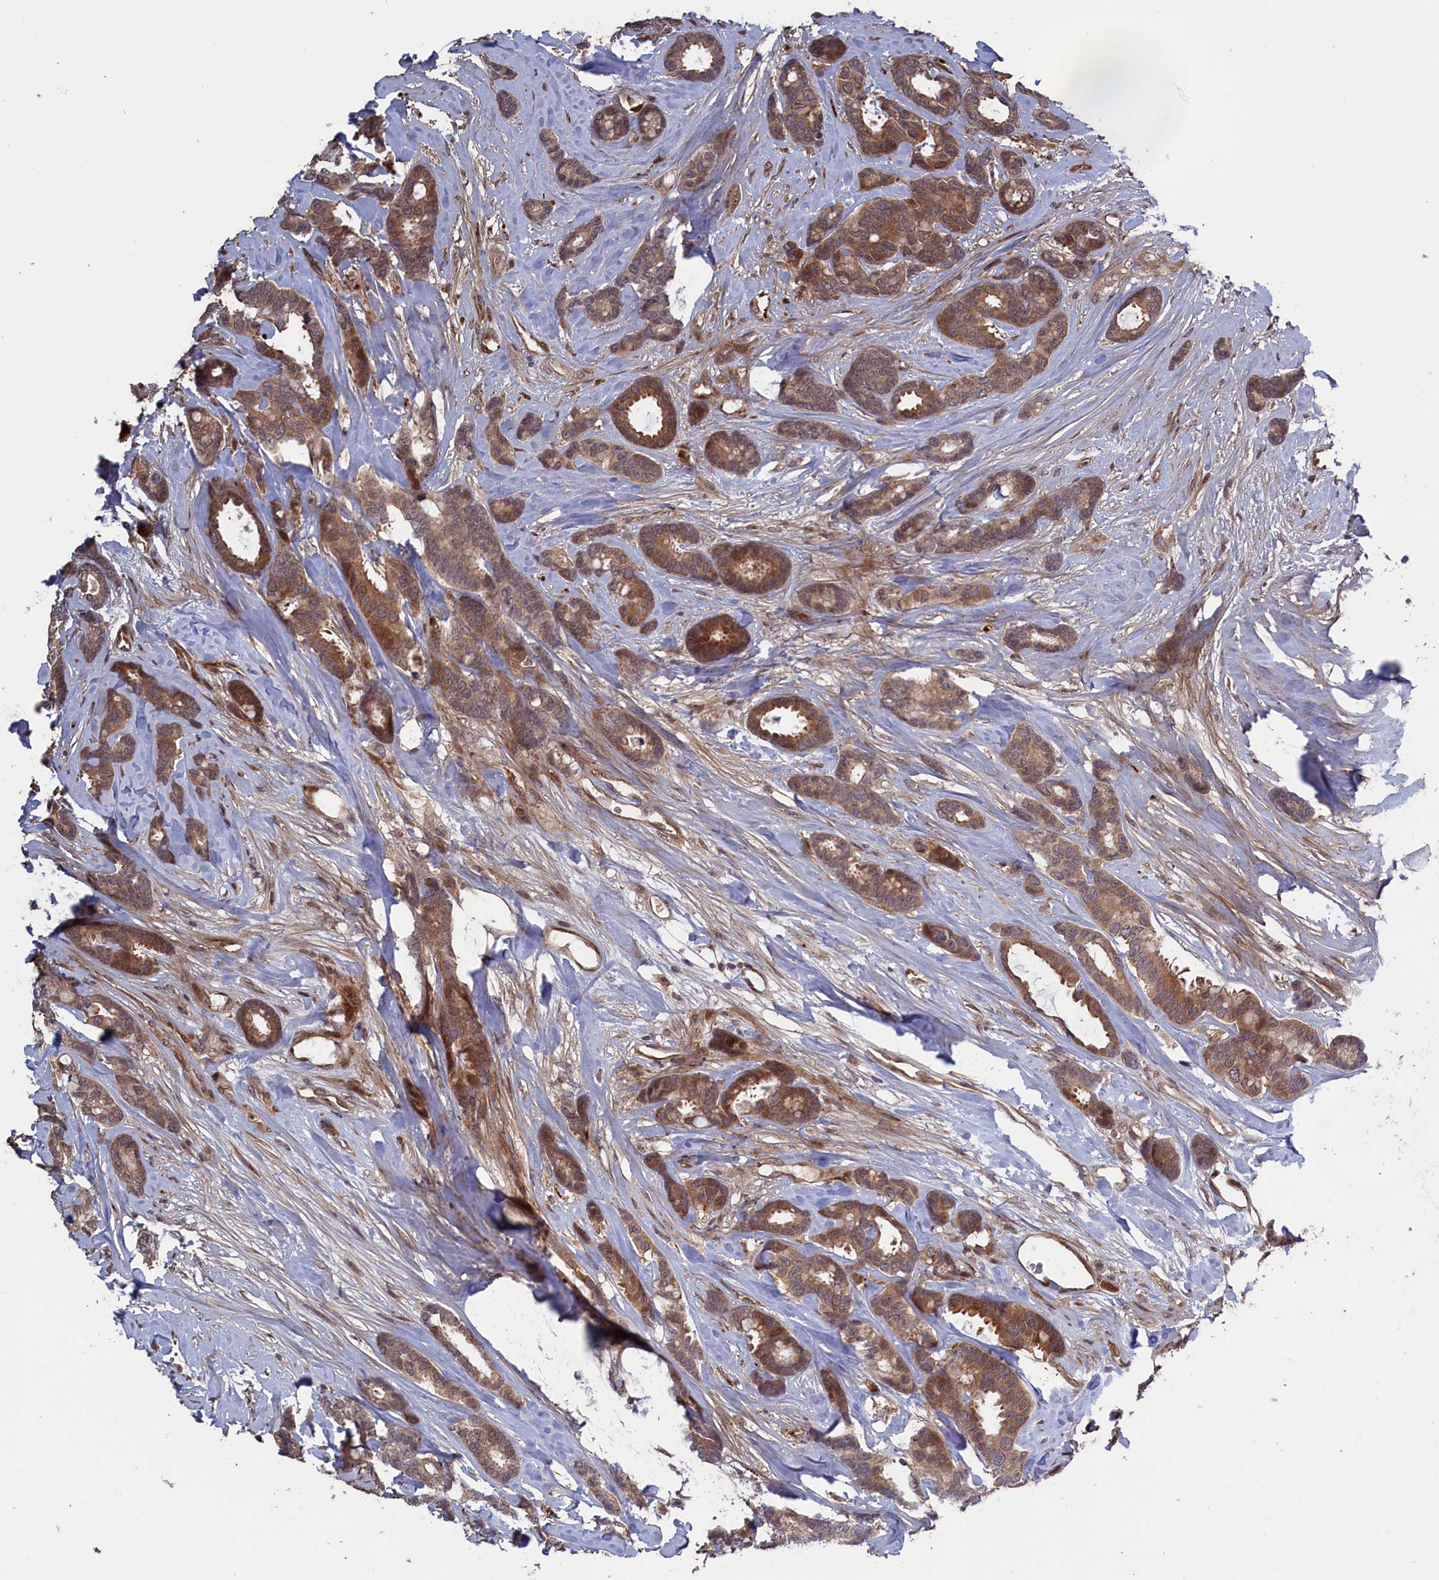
{"staining": {"intensity": "moderate", "quantity": ">75%", "location": "cytoplasmic/membranous,nuclear"}, "tissue": "breast cancer", "cell_type": "Tumor cells", "image_type": "cancer", "snomed": [{"axis": "morphology", "description": "Duct carcinoma"}, {"axis": "topography", "description": "Breast"}], "caption": "Protein expression analysis of human breast cancer (invasive ductal carcinoma) reveals moderate cytoplasmic/membranous and nuclear staining in about >75% of tumor cells. The staining was performed using DAB, with brown indicating positive protein expression. Nuclei are stained blue with hematoxylin.", "gene": "LSG1", "patient": {"sex": "female", "age": 87}}